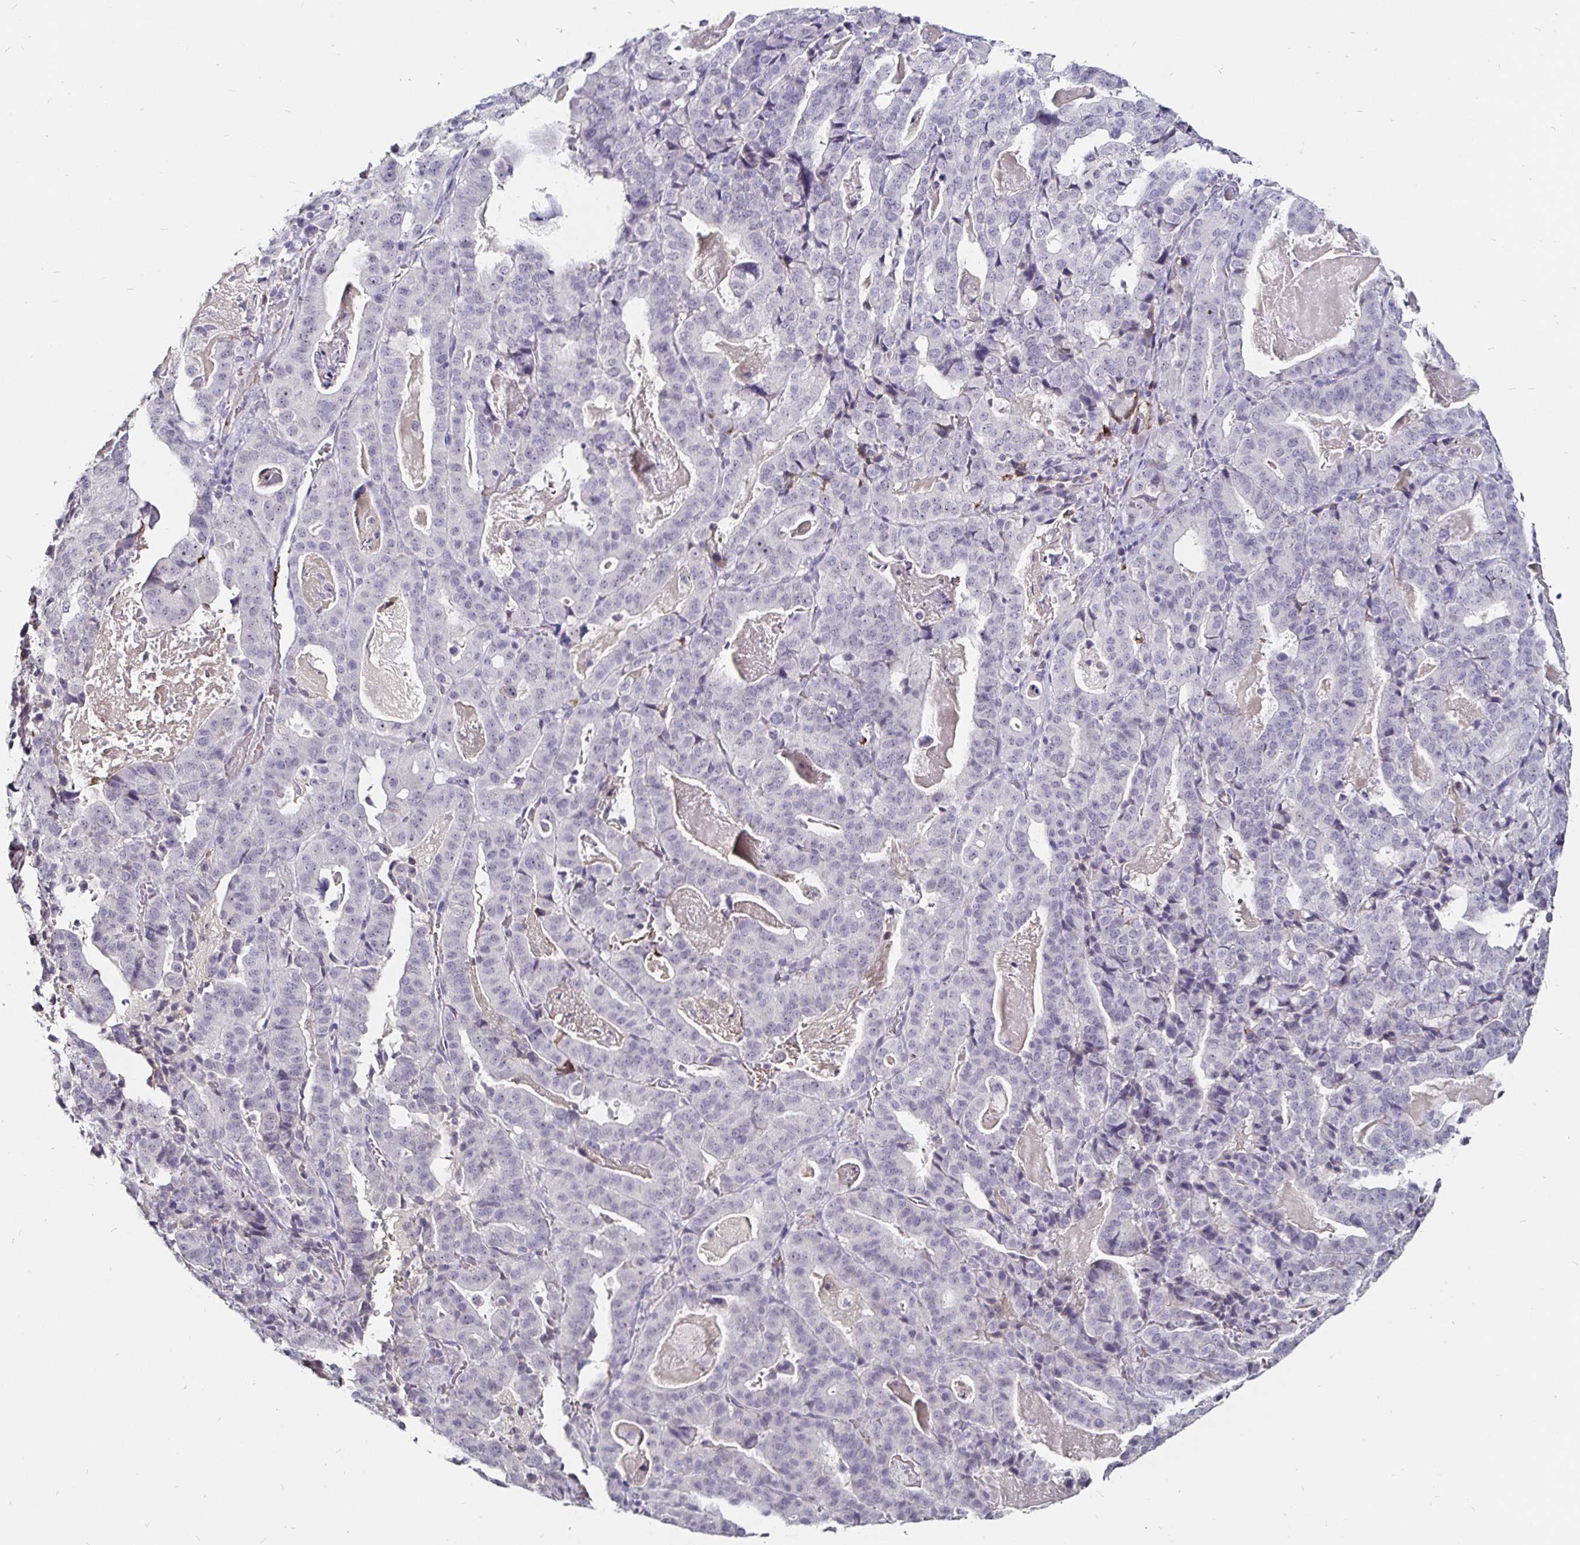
{"staining": {"intensity": "negative", "quantity": "none", "location": "none"}, "tissue": "stomach cancer", "cell_type": "Tumor cells", "image_type": "cancer", "snomed": [{"axis": "morphology", "description": "Adenocarcinoma, NOS"}, {"axis": "topography", "description": "Stomach"}], "caption": "IHC micrograph of human stomach cancer stained for a protein (brown), which demonstrates no staining in tumor cells. (Brightfield microscopy of DAB immunohistochemistry (IHC) at high magnification).", "gene": "FAIM2", "patient": {"sex": "male", "age": 48}}